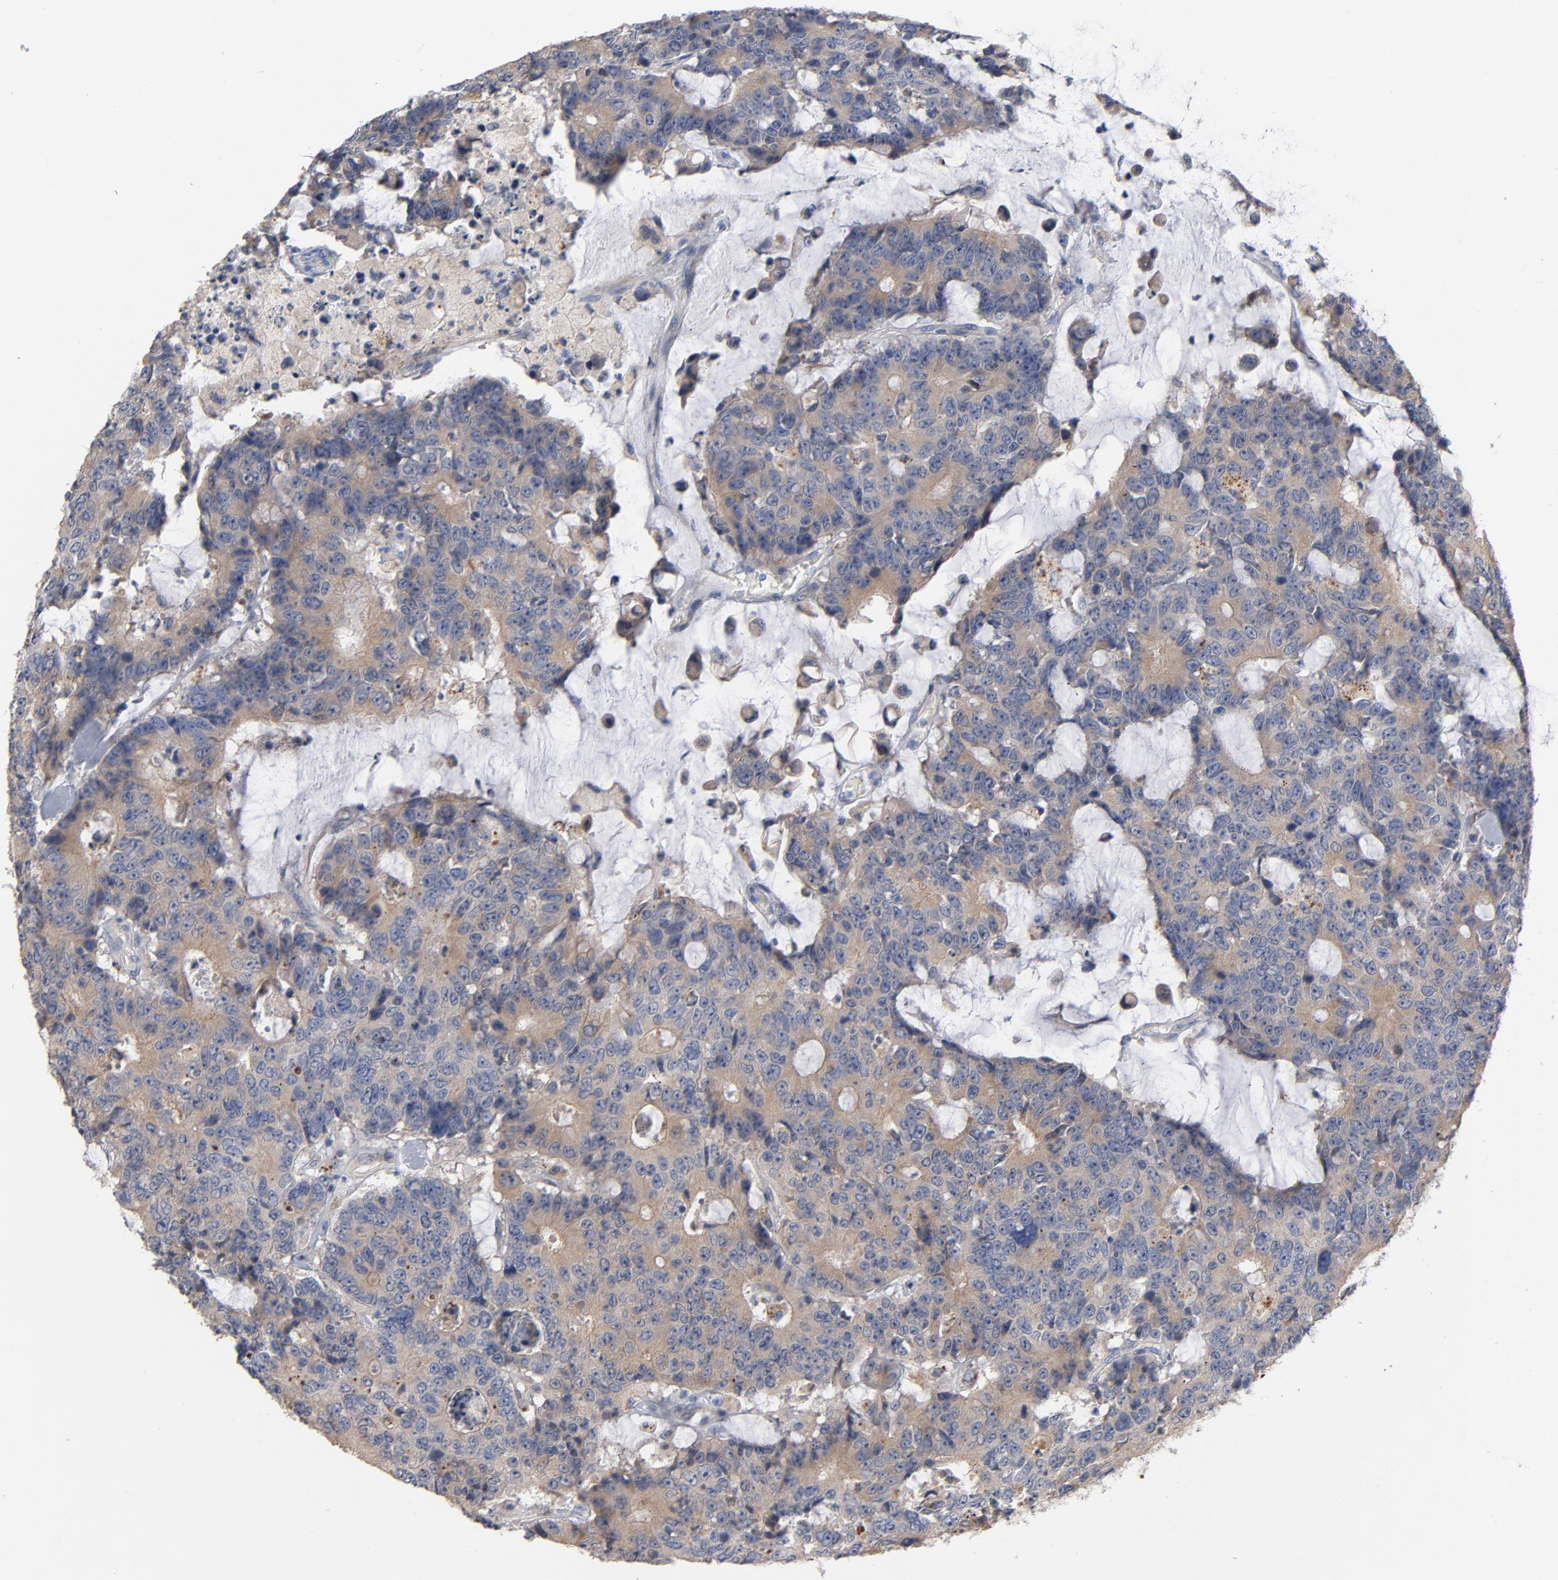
{"staining": {"intensity": "moderate", "quantity": ">75%", "location": "cytoplasmic/membranous"}, "tissue": "colorectal cancer", "cell_type": "Tumor cells", "image_type": "cancer", "snomed": [{"axis": "morphology", "description": "Adenocarcinoma, NOS"}, {"axis": "topography", "description": "Colon"}], "caption": "Colorectal cancer (adenocarcinoma) stained for a protein demonstrates moderate cytoplasmic/membranous positivity in tumor cells.", "gene": "CCDC134", "patient": {"sex": "female", "age": 86}}